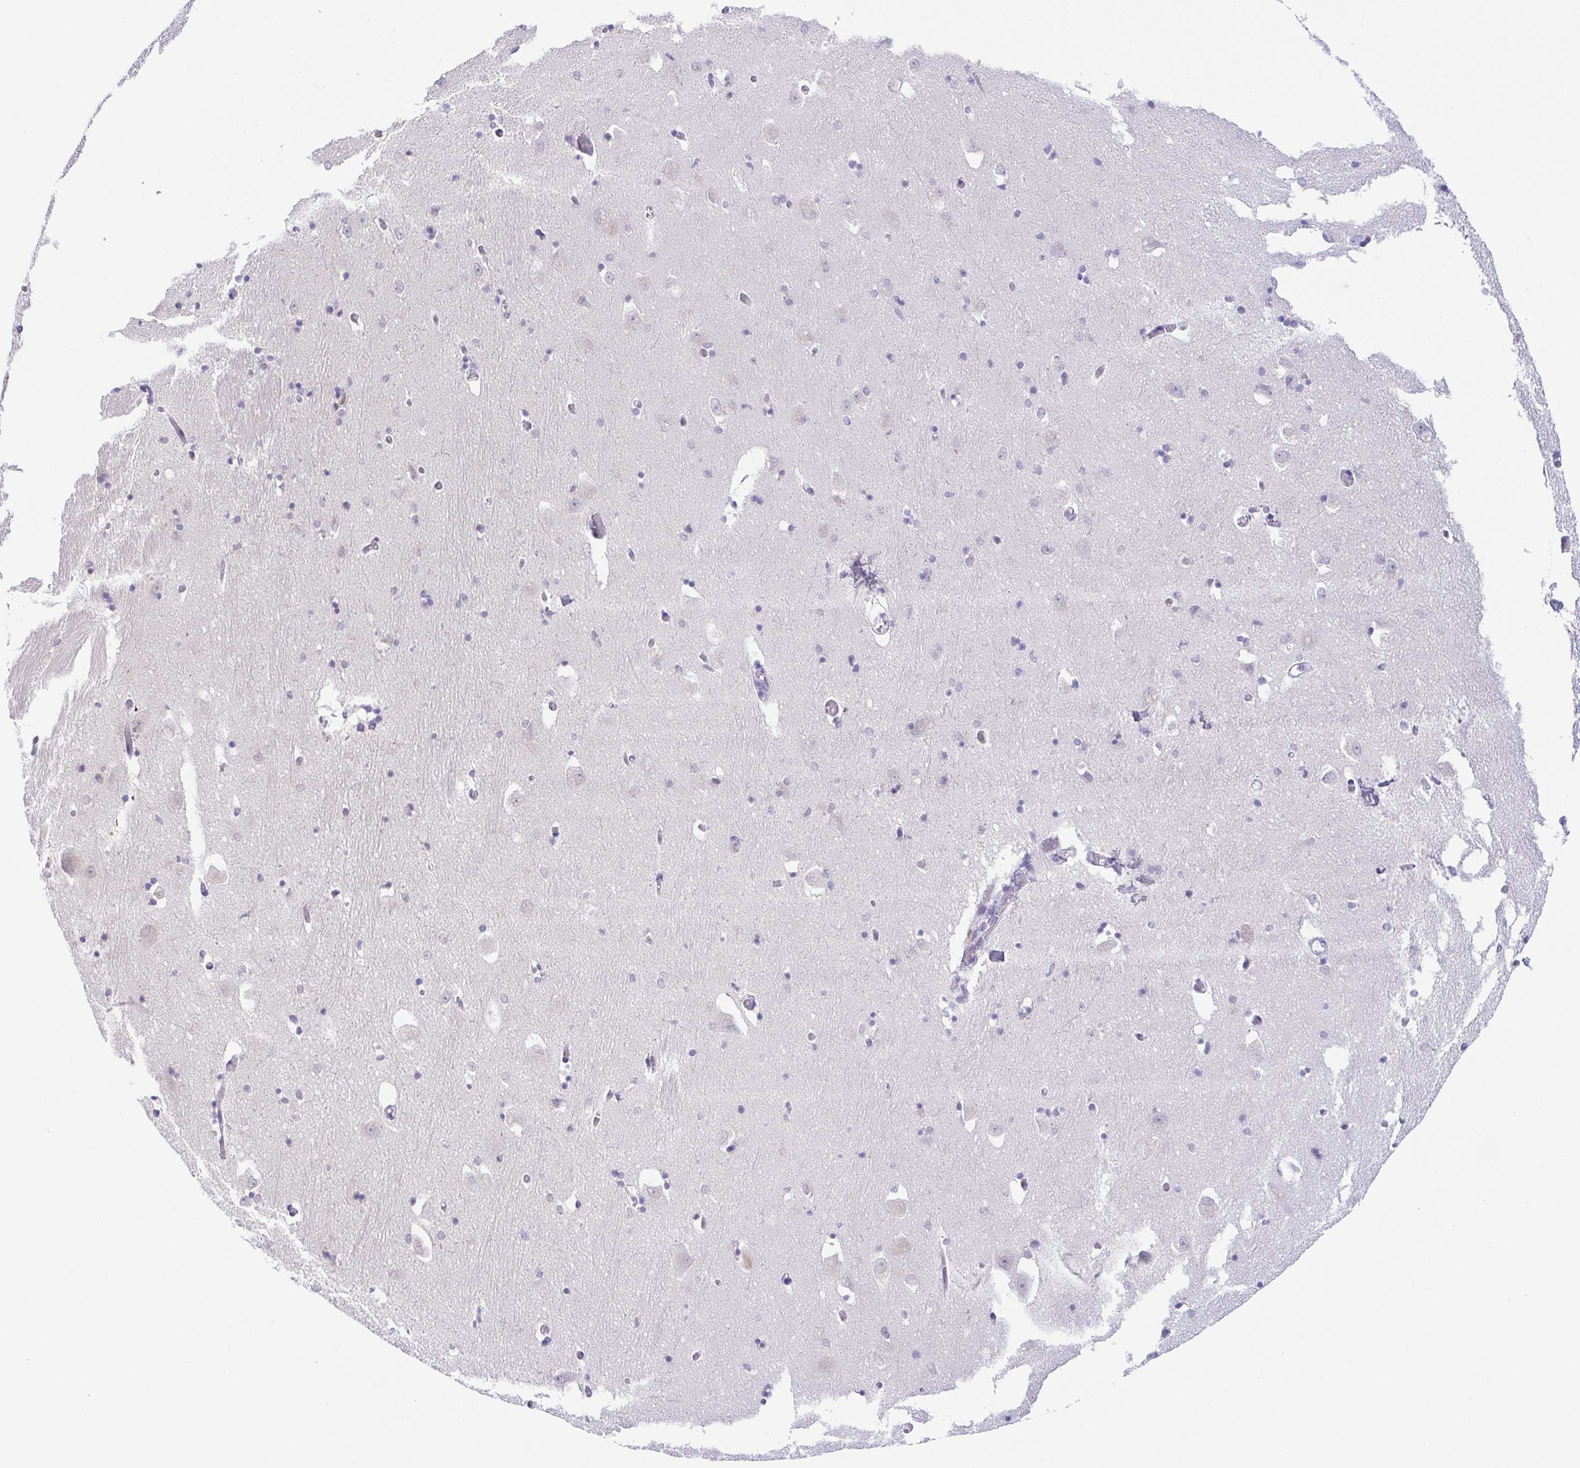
{"staining": {"intensity": "negative", "quantity": "none", "location": "none"}, "tissue": "caudate", "cell_type": "Glial cells", "image_type": "normal", "snomed": [{"axis": "morphology", "description": "Normal tissue, NOS"}, {"axis": "topography", "description": "Lateral ventricle wall"}, {"axis": "topography", "description": "Hippocampus"}], "caption": "A histopathology image of caudate stained for a protein shows no brown staining in glial cells.", "gene": "KRTDAP", "patient": {"sex": "female", "age": 63}}